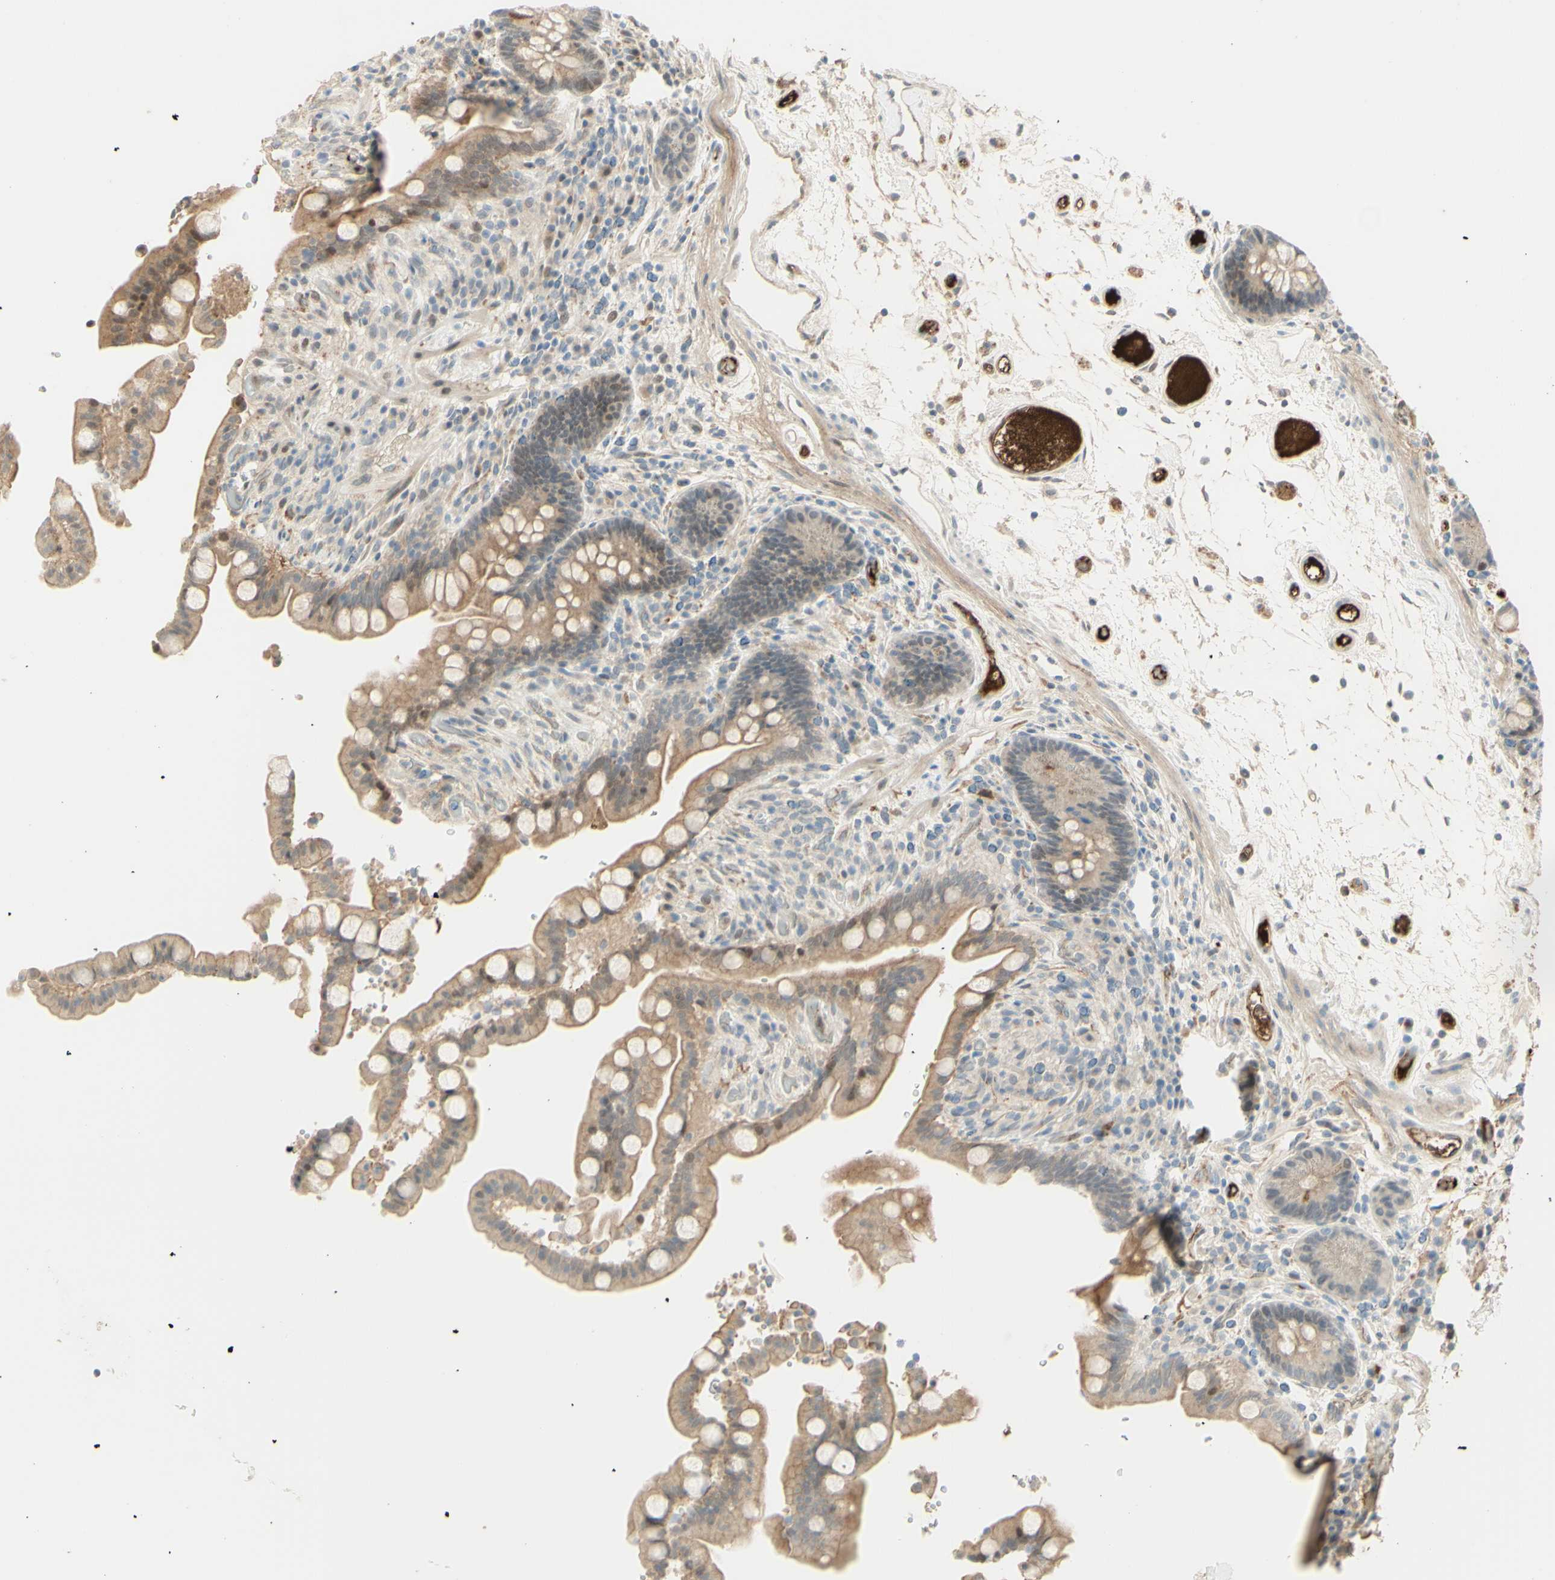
{"staining": {"intensity": "moderate", "quantity": ">75%", "location": "cytoplasmic/membranous"}, "tissue": "colon", "cell_type": "Endothelial cells", "image_type": "normal", "snomed": [{"axis": "morphology", "description": "Normal tissue, NOS"}, {"axis": "topography", "description": "Colon"}], "caption": "Immunohistochemistry (IHC) (DAB) staining of unremarkable colon exhibits moderate cytoplasmic/membranous protein expression in approximately >75% of endothelial cells. (IHC, brightfield microscopy, high magnification).", "gene": "ANGPT2", "patient": {"sex": "male", "age": 73}}